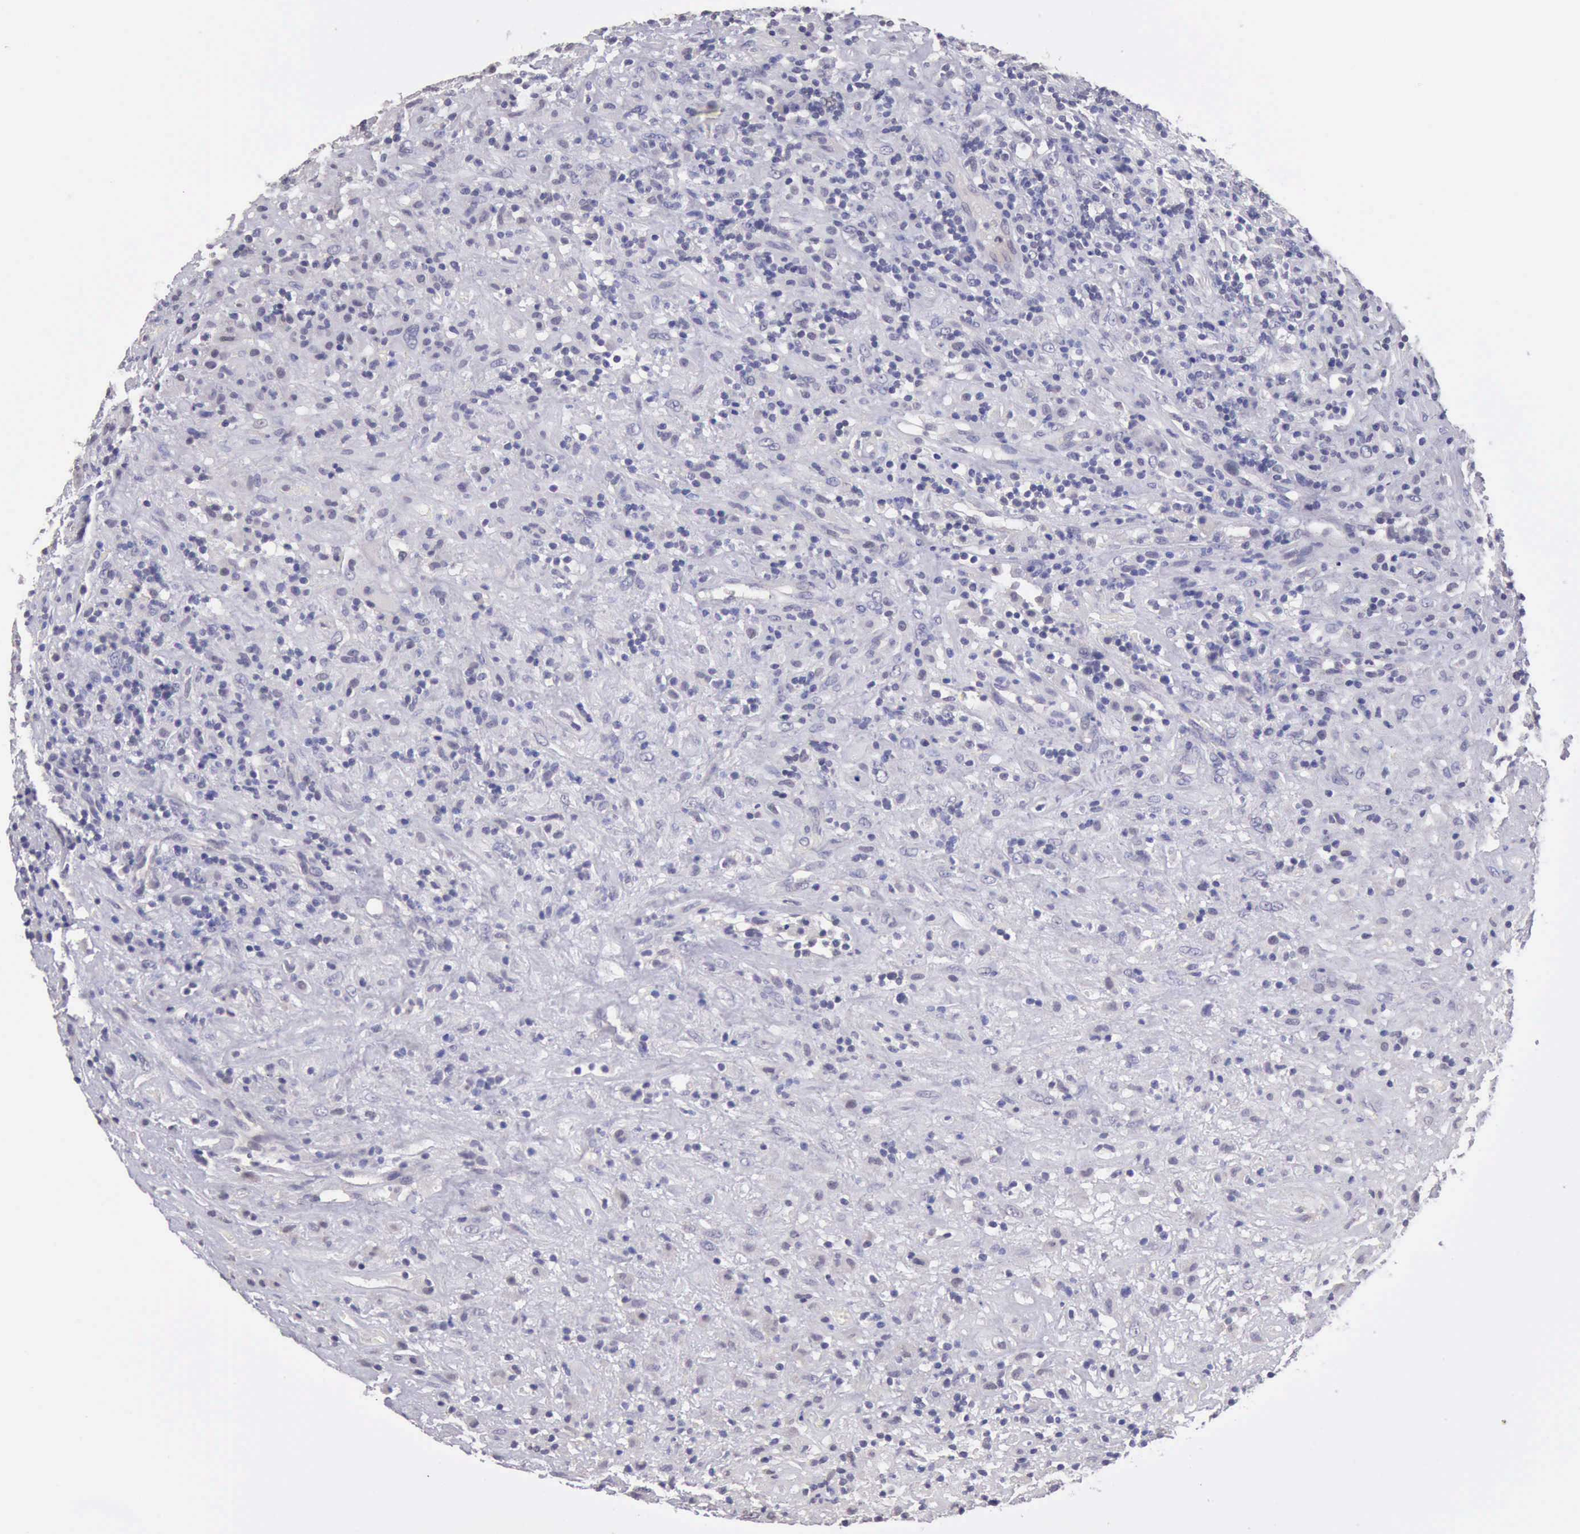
{"staining": {"intensity": "negative", "quantity": "none", "location": "none"}, "tissue": "lymphoma", "cell_type": "Tumor cells", "image_type": "cancer", "snomed": [{"axis": "morphology", "description": "Hodgkin's disease, NOS"}, {"axis": "topography", "description": "Lymph node"}], "caption": "This is a image of immunohistochemistry (IHC) staining of Hodgkin's disease, which shows no expression in tumor cells. (DAB (3,3'-diaminobenzidine) immunohistochemistry (IHC), high magnification).", "gene": "KCND1", "patient": {"sex": "male", "age": 46}}